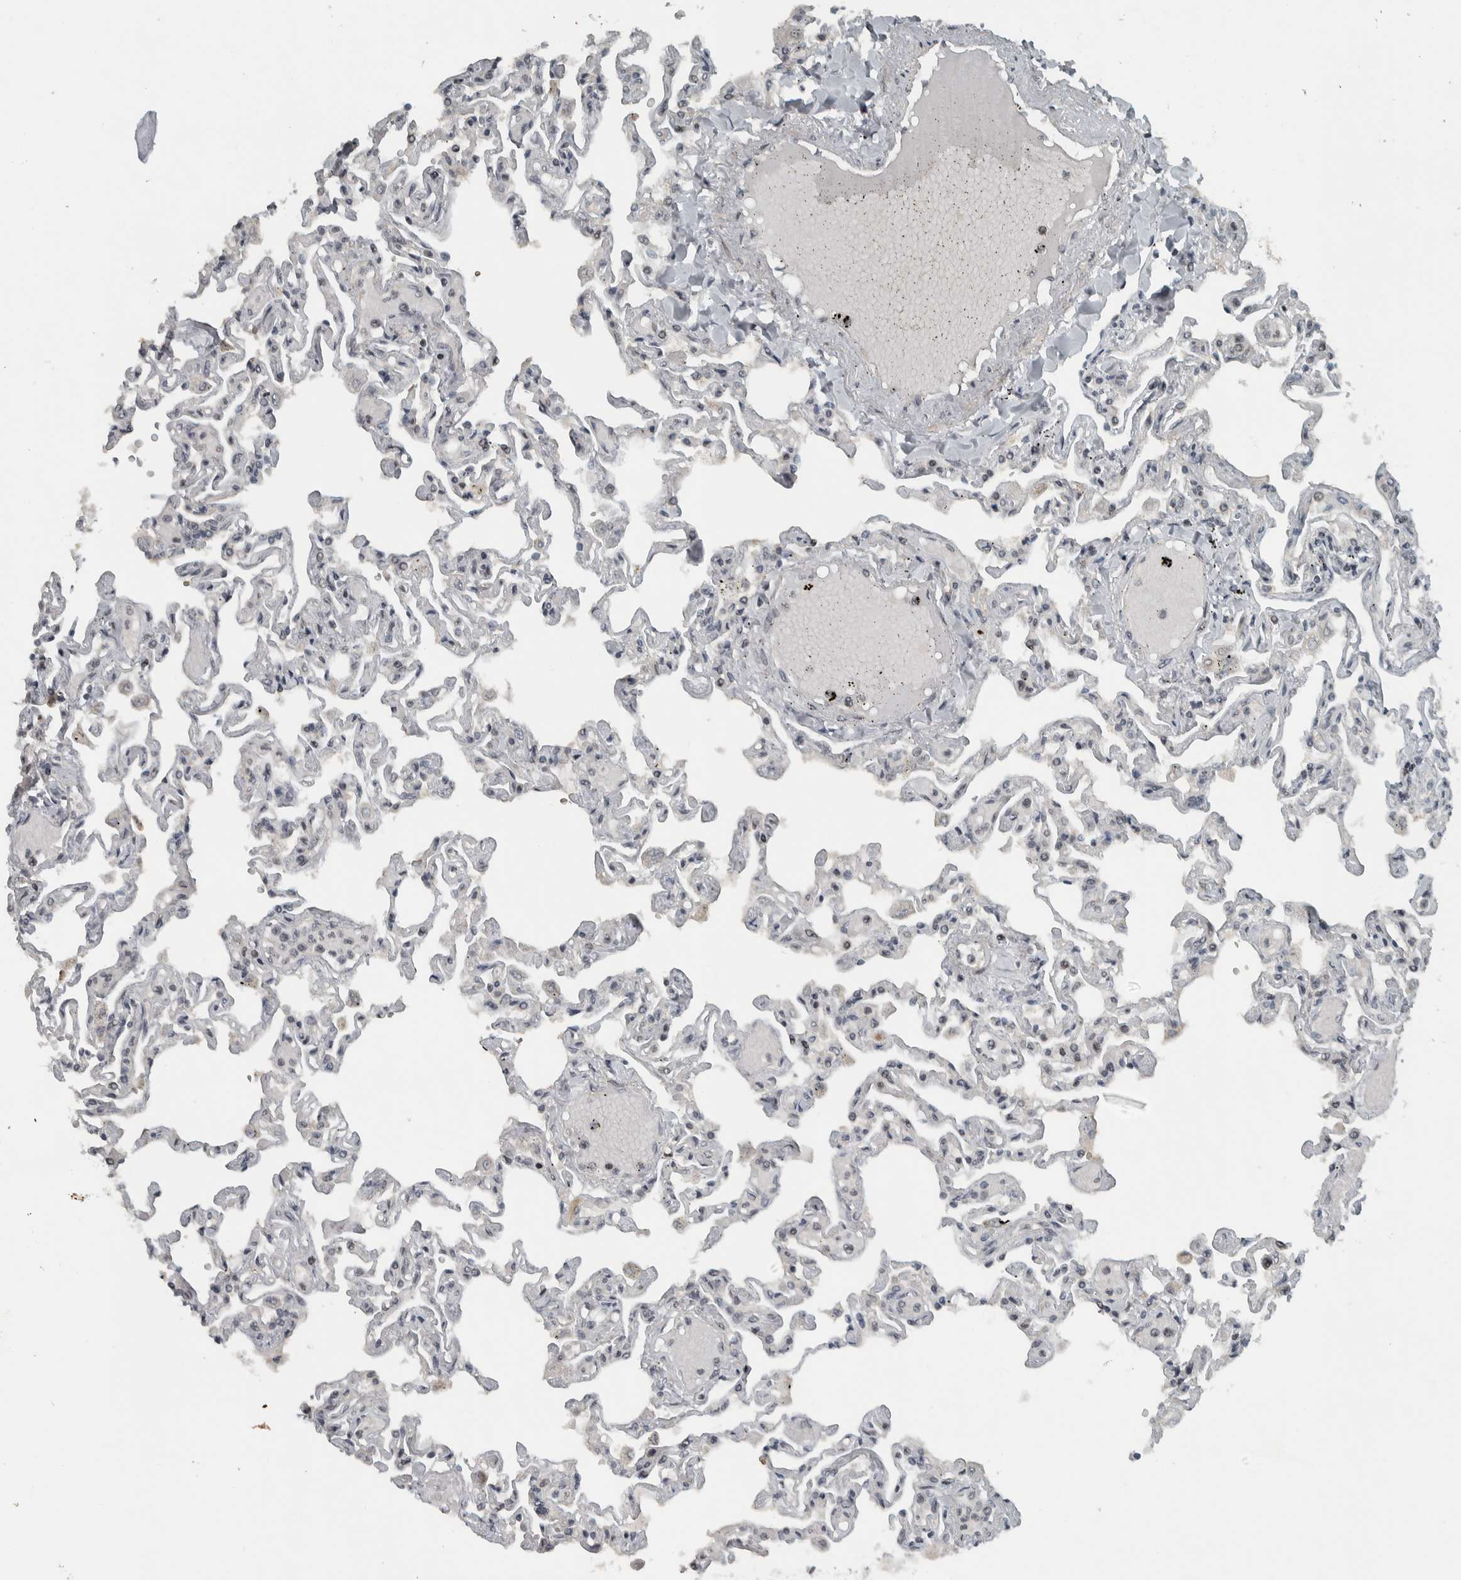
{"staining": {"intensity": "moderate", "quantity": "<25%", "location": "cytoplasmic/membranous"}, "tissue": "lung", "cell_type": "Alveolar cells", "image_type": "normal", "snomed": [{"axis": "morphology", "description": "Normal tissue, NOS"}, {"axis": "topography", "description": "Lung"}], "caption": "Immunohistochemistry (IHC) micrograph of unremarkable lung stained for a protein (brown), which shows low levels of moderate cytoplasmic/membranous positivity in about <25% of alveolar cells.", "gene": "NAPG", "patient": {"sex": "male", "age": 21}}